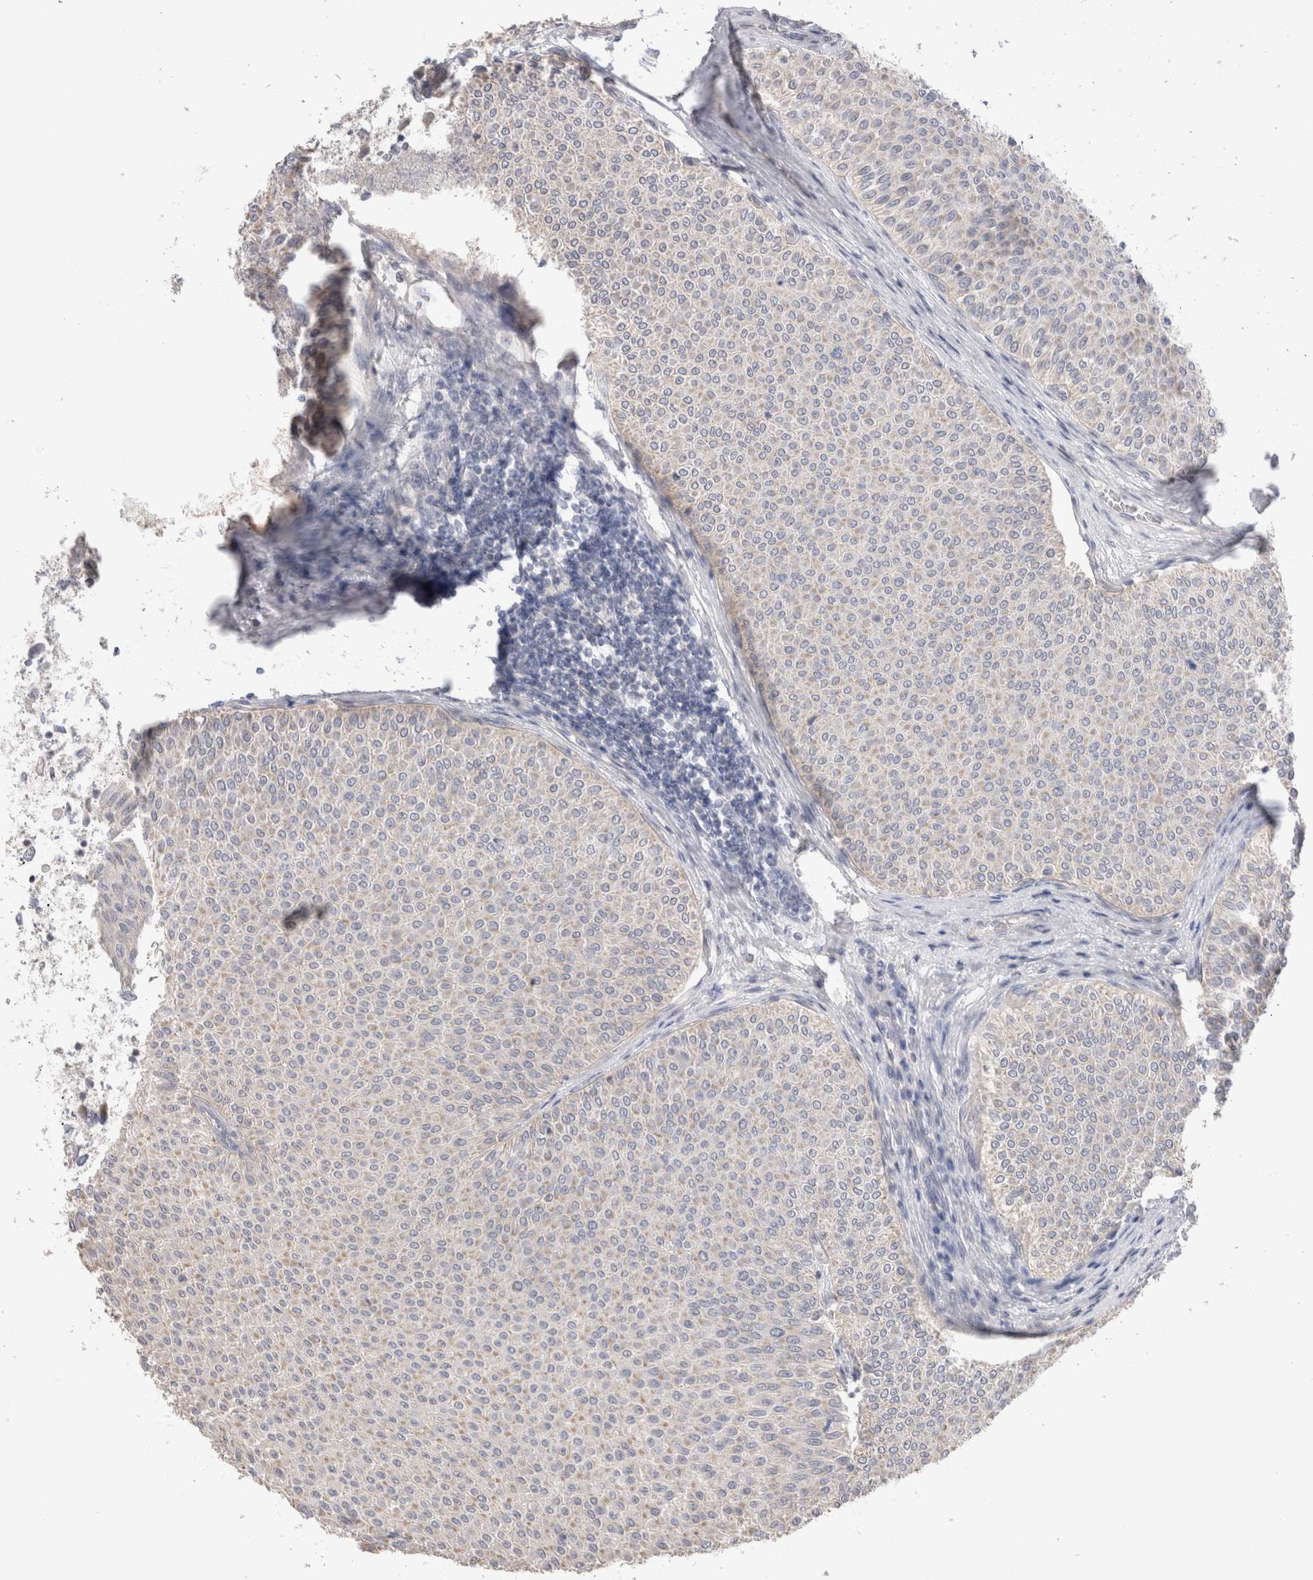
{"staining": {"intensity": "weak", "quantity": "25%-75%", "location": "cytoplasmic/membranous"}, "tissue": "urothelial cancer", "cell_type": "Tumor cells", "image_type": "cancer", "snomed": [{"axis": "morphology", "description": "Urothelial carcinoma, Low grade"}, {"axis": "topography", "description": "Urinary bladder"}], "caption": "DAB immunohistochemical staining of urothelial cancer demonstrates weak cytoplasmic/membranous protein expression in about 25%-75% of tumor cells. Immunohistochemistry (ihc) stains the protein in brown and the nuclei are stained blue.", "gene": "DMD", "patient": {"sex": "male", "age": 78}}